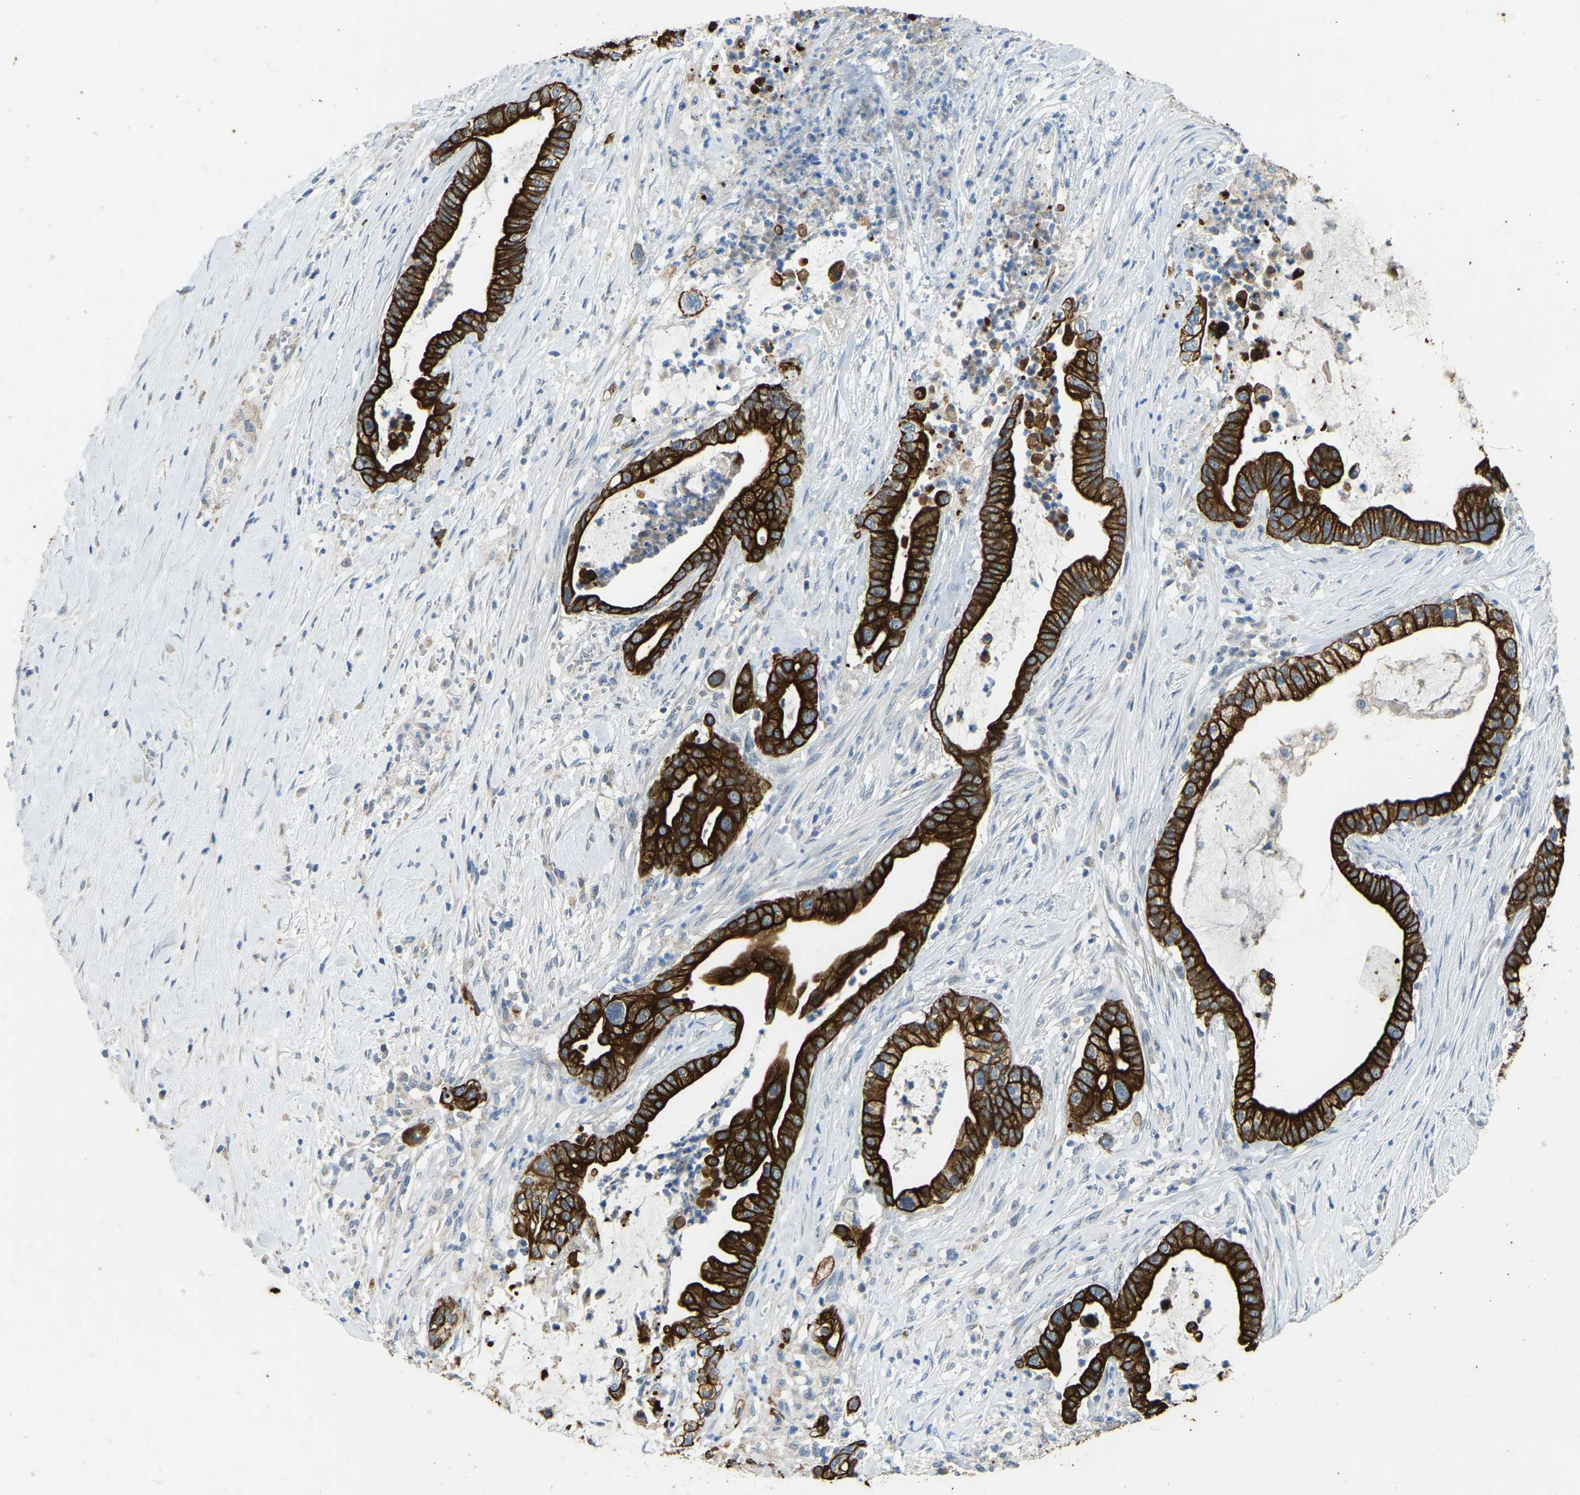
{"staining": {"intensity": "strong", "quantity": ">75%", "location": "cytoplasmic/membranous"}, "tissue": "pancreatic cancer", "cell_type": "Tumor cells", "image_type": "cancer", "snomed": [{"axis": "morphology", "description": "Adenocarcinoma, NOS"}, {"axis": "topography", "description": "Pancreas"}], "caption": "Immunohistochemistry (IHC) of pancreatic adenocarcinoma shows high levels of strong cytoplasmic/membranous expression in about >75% of tumor cells.", "gene": "ZNF200", "patient": {"sex": "male", "age": 69}}